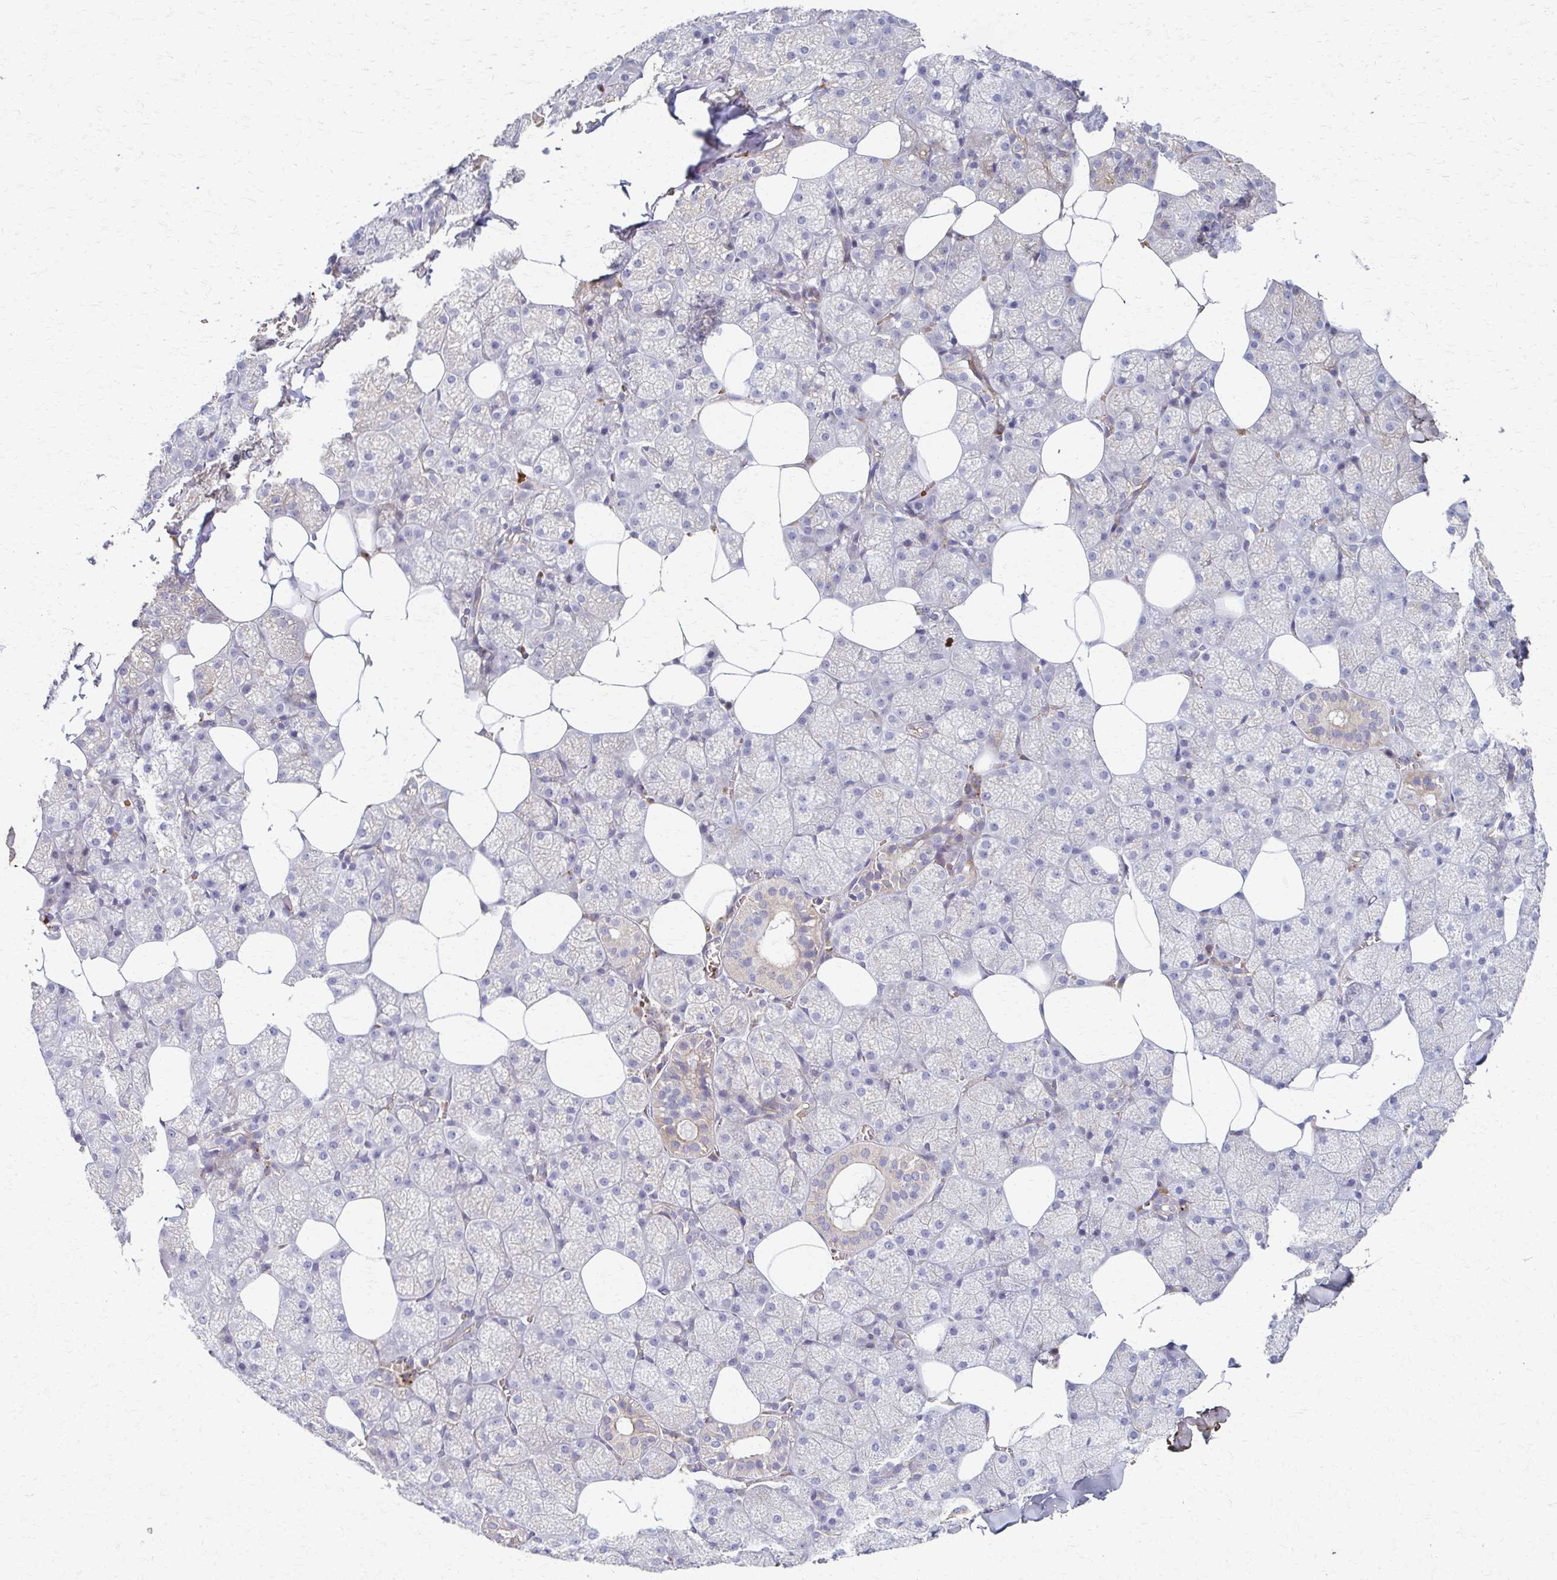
{"staining": {"intensity": "moderate", "quantity": "<25%", "location": "cytoplasmic/membranous"}, "tissue": "salivary gland", "cell_type": "Glandular cells", "image_type": "normal", "snomed": [{"axis": "morphology", "description": "Normal tissue, NOS"}, {"axis": "topography", "description": "Salivary gland"}, {"axis": "topography", "description": "Peripheral nerve tissue"}], "caption": "Protein expression analysis of benign human salivary gland reveals moderate cytoplasmic/membranous positivity in approximately <25% of glandular cells. (Stains: DAB in brown, nuclei in blue, Microscopy: brightfield microscopy at high magnification).", "gene": "SKA2", "patient": {"sex": "male", "age": 38}}